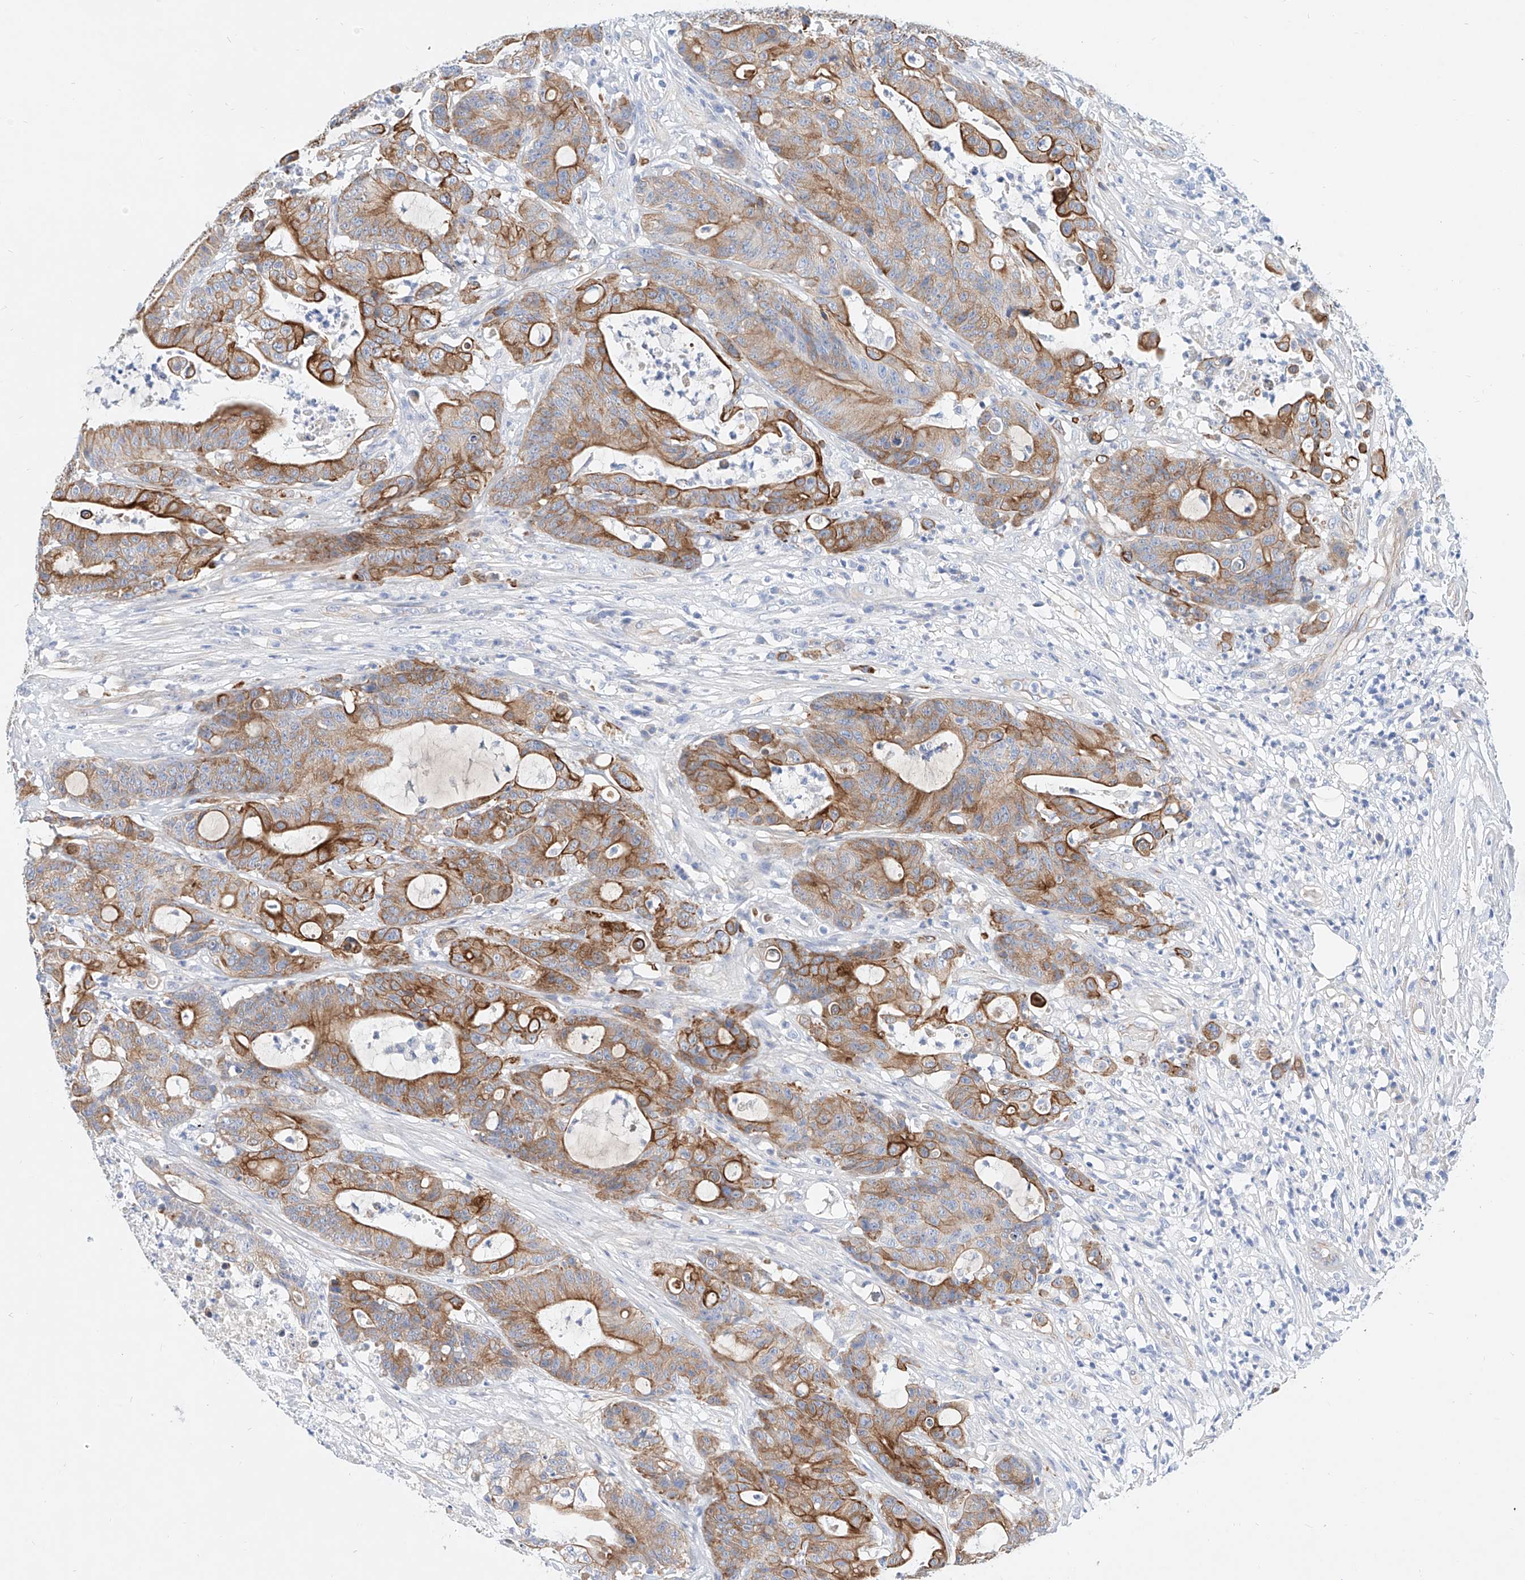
{"staining": {"intensity": "moderate", "quantity": ">75%", "location": "cytoplasmic/membranous"}, "tissue": "colorectal cancer", "cell_type": "Tumor cells", "image_type": "cancer", "snomed": [{"axis": "morphology", "description": "Adenocarcinoma, NOS"}, {"axis": "topography", "description": "Colon"}], "caption": "A brown stain shows moderate cytoplasmic/membranous positivity of a protein in human colorectal cancer tumor cells. The protein of interest is stained brown, and the nuclei are stained in blue (DAB (3,3'-diaminobenzidine) IHC with brightfield microscopy, high magnification).", "gene": "SBSPON", "patient": {"sex": "female", "age": 84}}